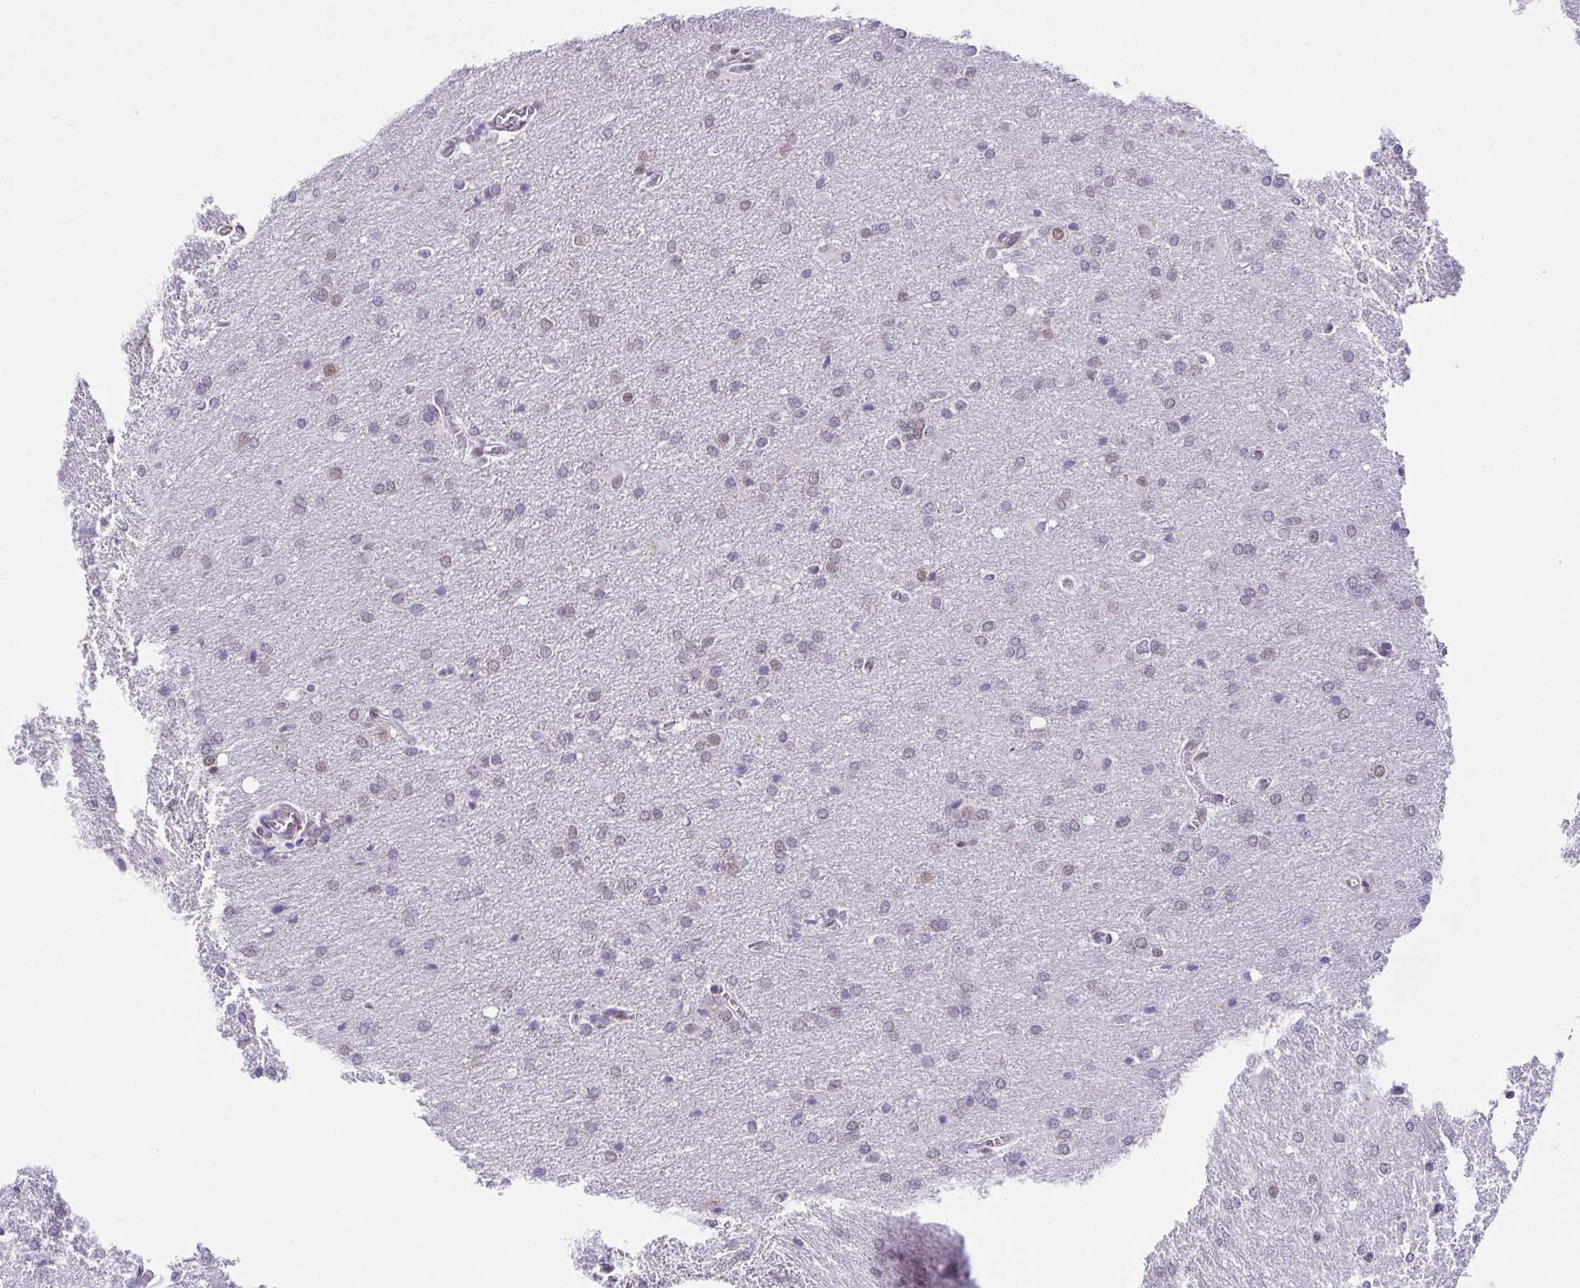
{"staining": {"intensity": "weak", "quantity": "<25%", "location": "nuclear"}, "tissue": "glioma", "cell_type": "Tumor cells", "image_type": "cancer", "snomed": [{"axis": "morphology", "description": "Glioma, malignant, High grade"}, {"axis": "topography", "description": "Brain"}], "caption": "Image shows no protein expression in tumor cells of high-grade glioma (malignant) tissue.", "gene": "RBM3", "patient": {"sex": "male", "age": 68}}